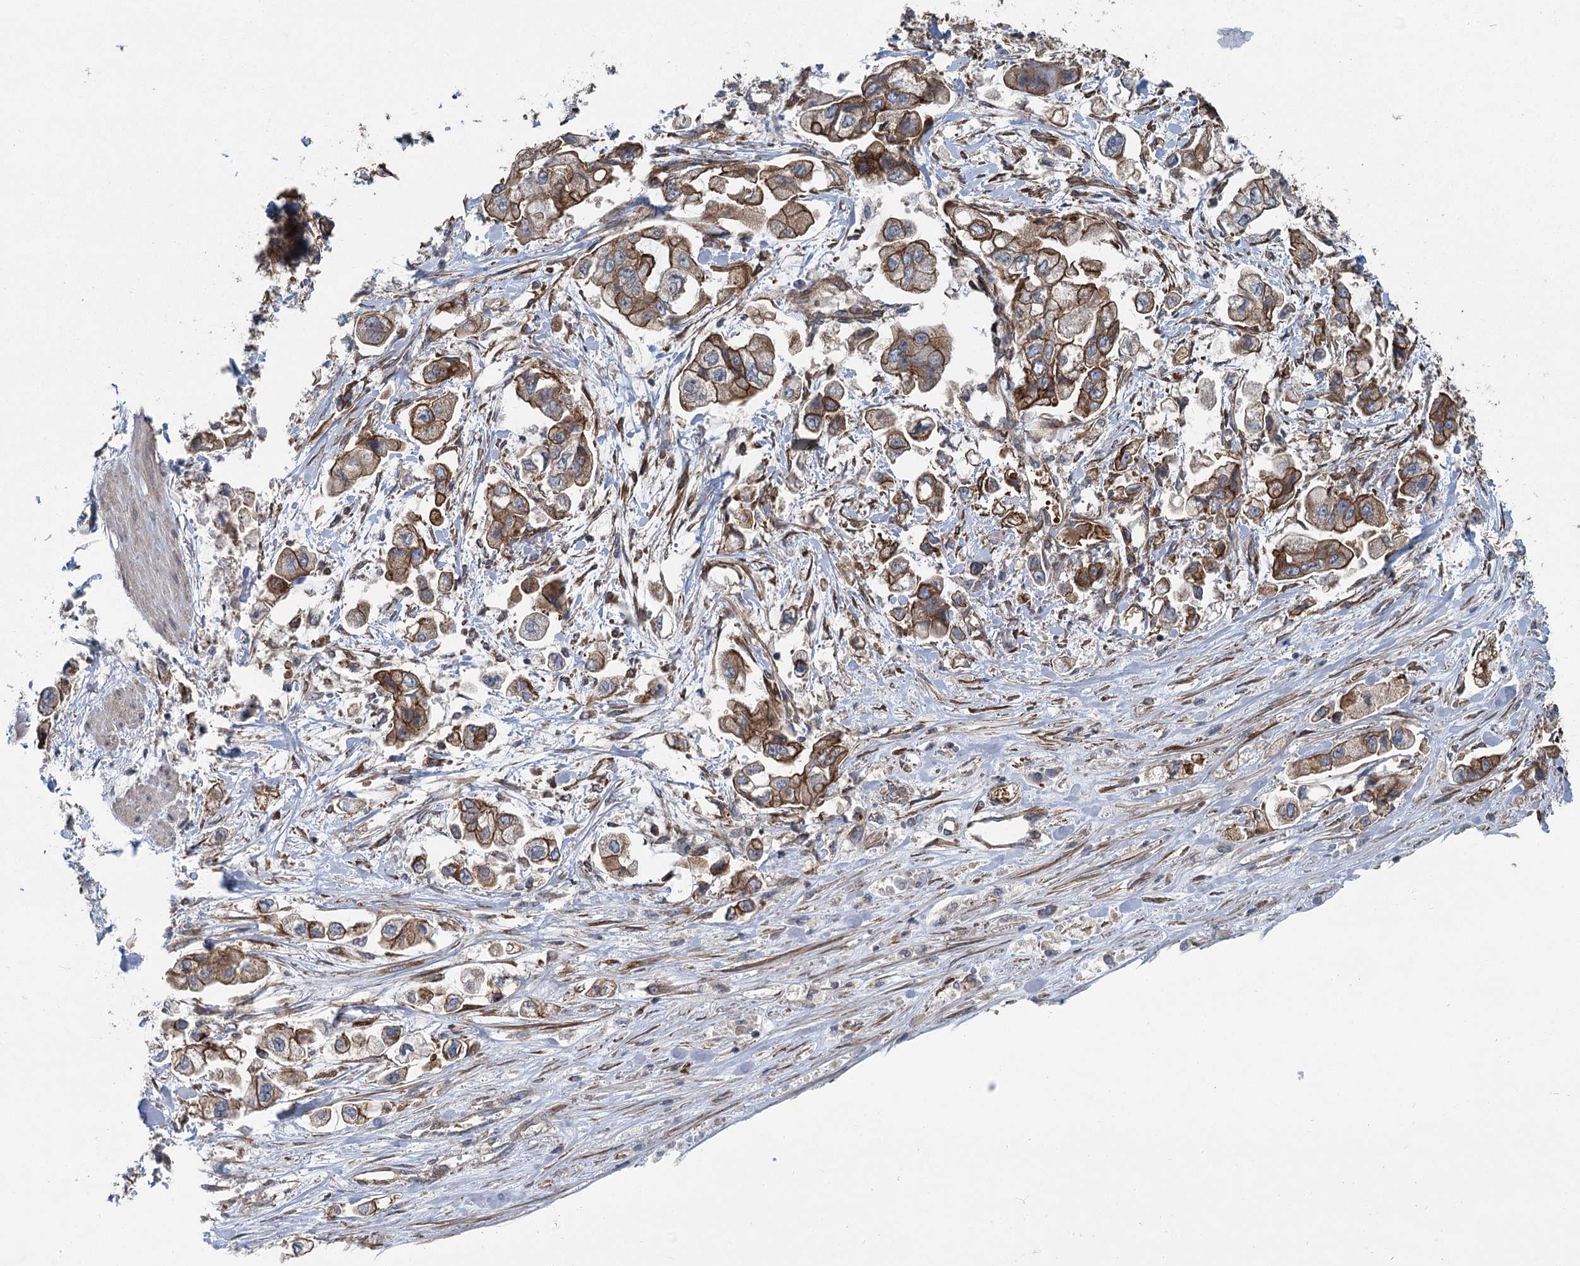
{"staining": {"intensity": "strong", "quantity": ">75%", "location": "cytoplasmic/membranous"}, "tissue": "stomach cancer", "cell_type": "Tumor cells", "image_type": "cancer", "snomed": [{"axis": "morphology", "description": "Adenocarcinoma, NOS"}, {"axis": "topography", "description": "Stomach"}], "caption": "Strong cytoplasmic/membranous positivity is appreciated in approximately >75% of tumor cells in adenocarcinoma (stomach). (DAB IHC with brightfield microscopy, high magnification).", "gene": "IQSEC1", "patient": {"sex": "male", "age": 62}}